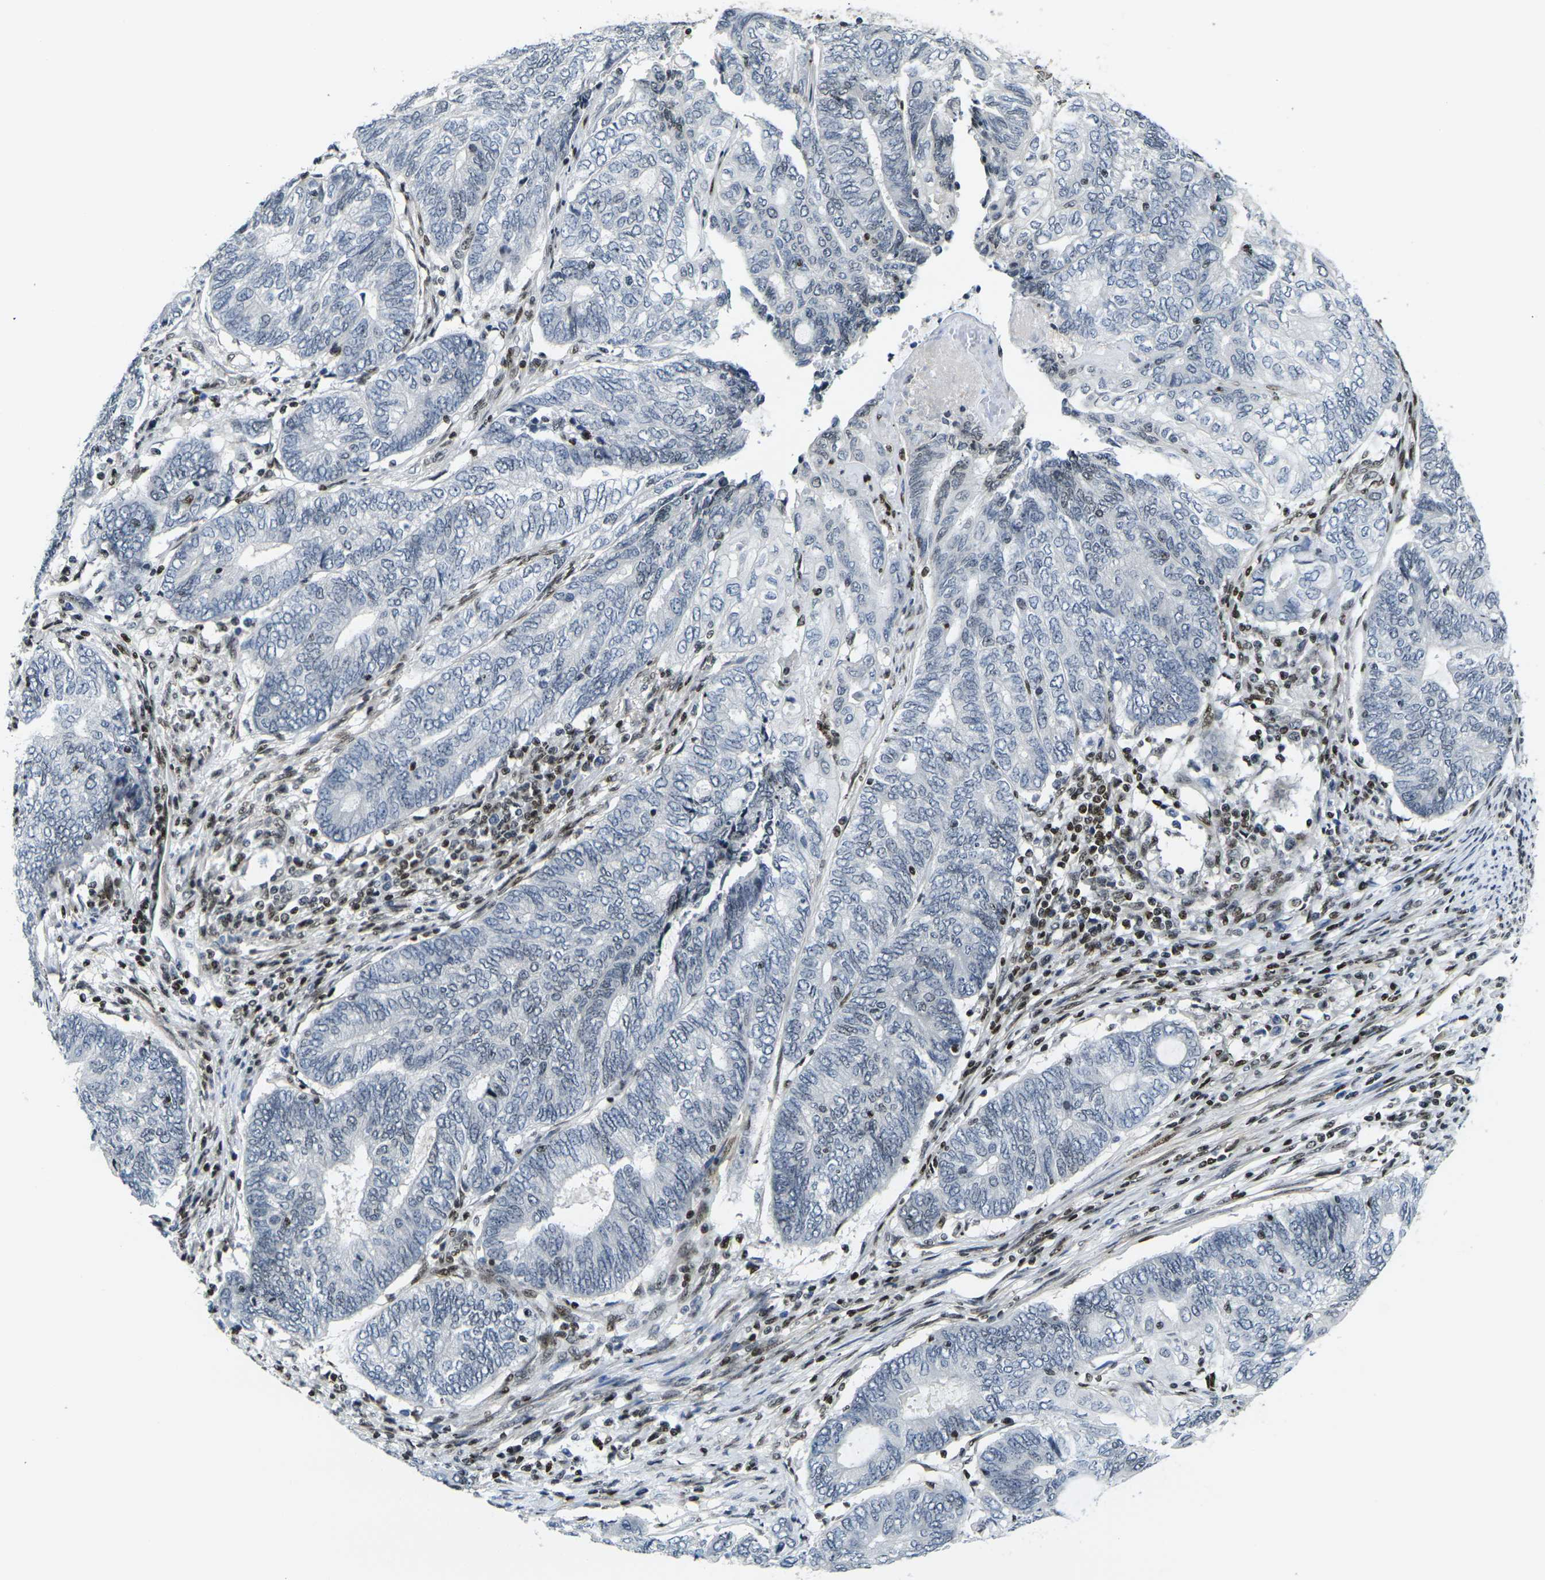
{"staining": {"intensity": "negative", "quantity": "none", "location": "none"}, "tissue": "endometrial cancer", "cell_type": "Tumor cells", "image_type": "cancer", "snomed": [{"axis": "morphology", "description": "Adenocarcinoma, NOS"}, {"axis": "topography", "description": "Uterus"}, {"axis": "topography", "description": "Endometrium"}], "caption": "Endometrial cancer (adenocarcinoma) stained for a protein using immunohistochemistry (IHC) shows no positivity tumor cells.", "gene": "H1-10", "patient": {"sex": "female", "age": 70}}